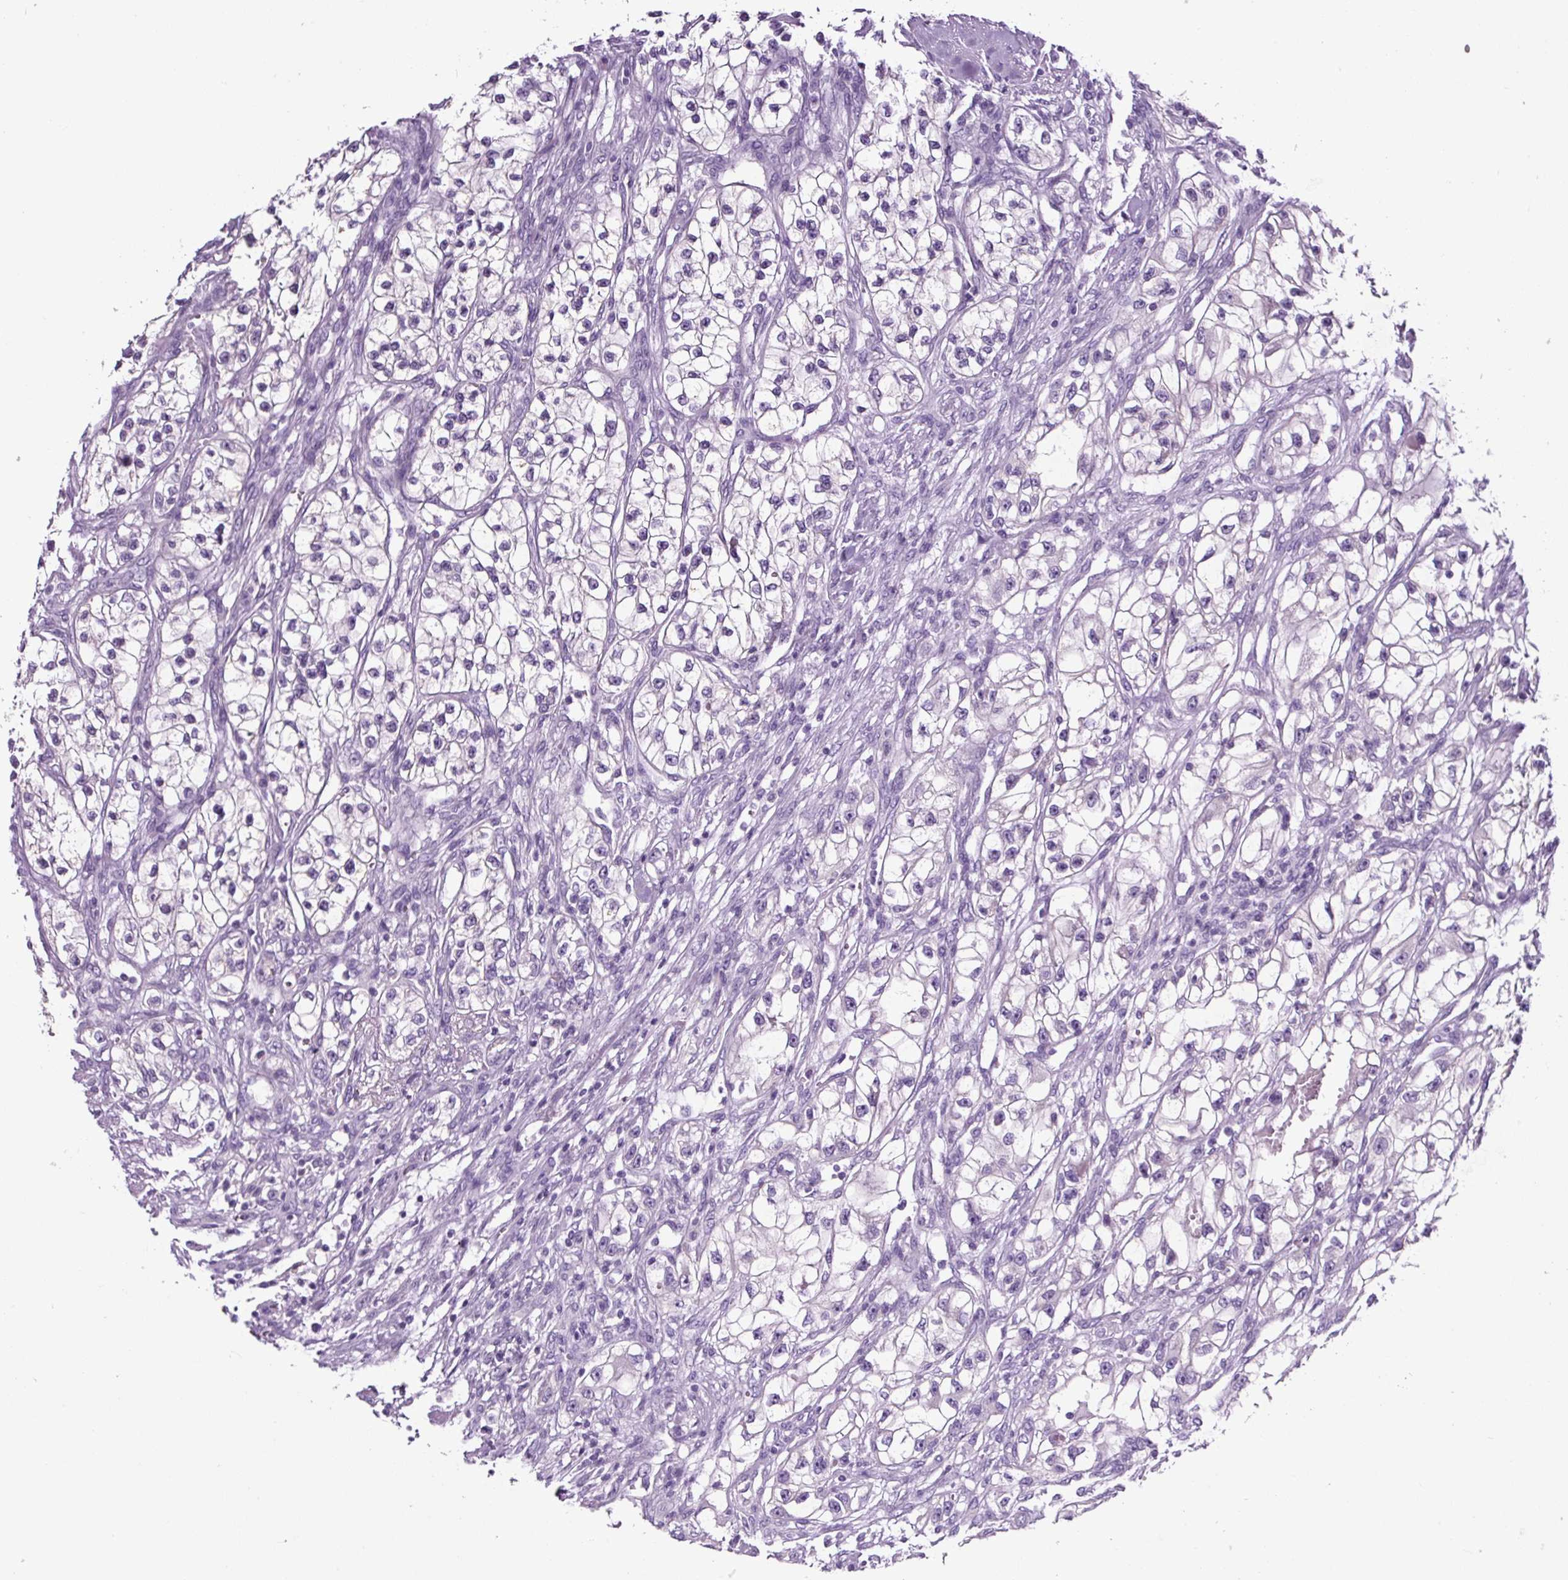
{"staining": {"intensity": "negative", "quantity": "none", "location": "none"}, "tissue": "renal cancer", "cell_type": "Tumor cells", "image_type": "cancer", "snomed": [{"axis": "morphology", "description": "Adenocarcinoma, NOS"}, {"axis": "topography", "description": "Kidney"}], "caption": "This micrograph is of renal cancer (adenocarcinoma) stained with IHC to label a protein in brown with the nuclei are counter-stained blue. There is no positivity in tumor cells.", "gene": "SP8", "patient": {"sex": "female", "age": 57}}